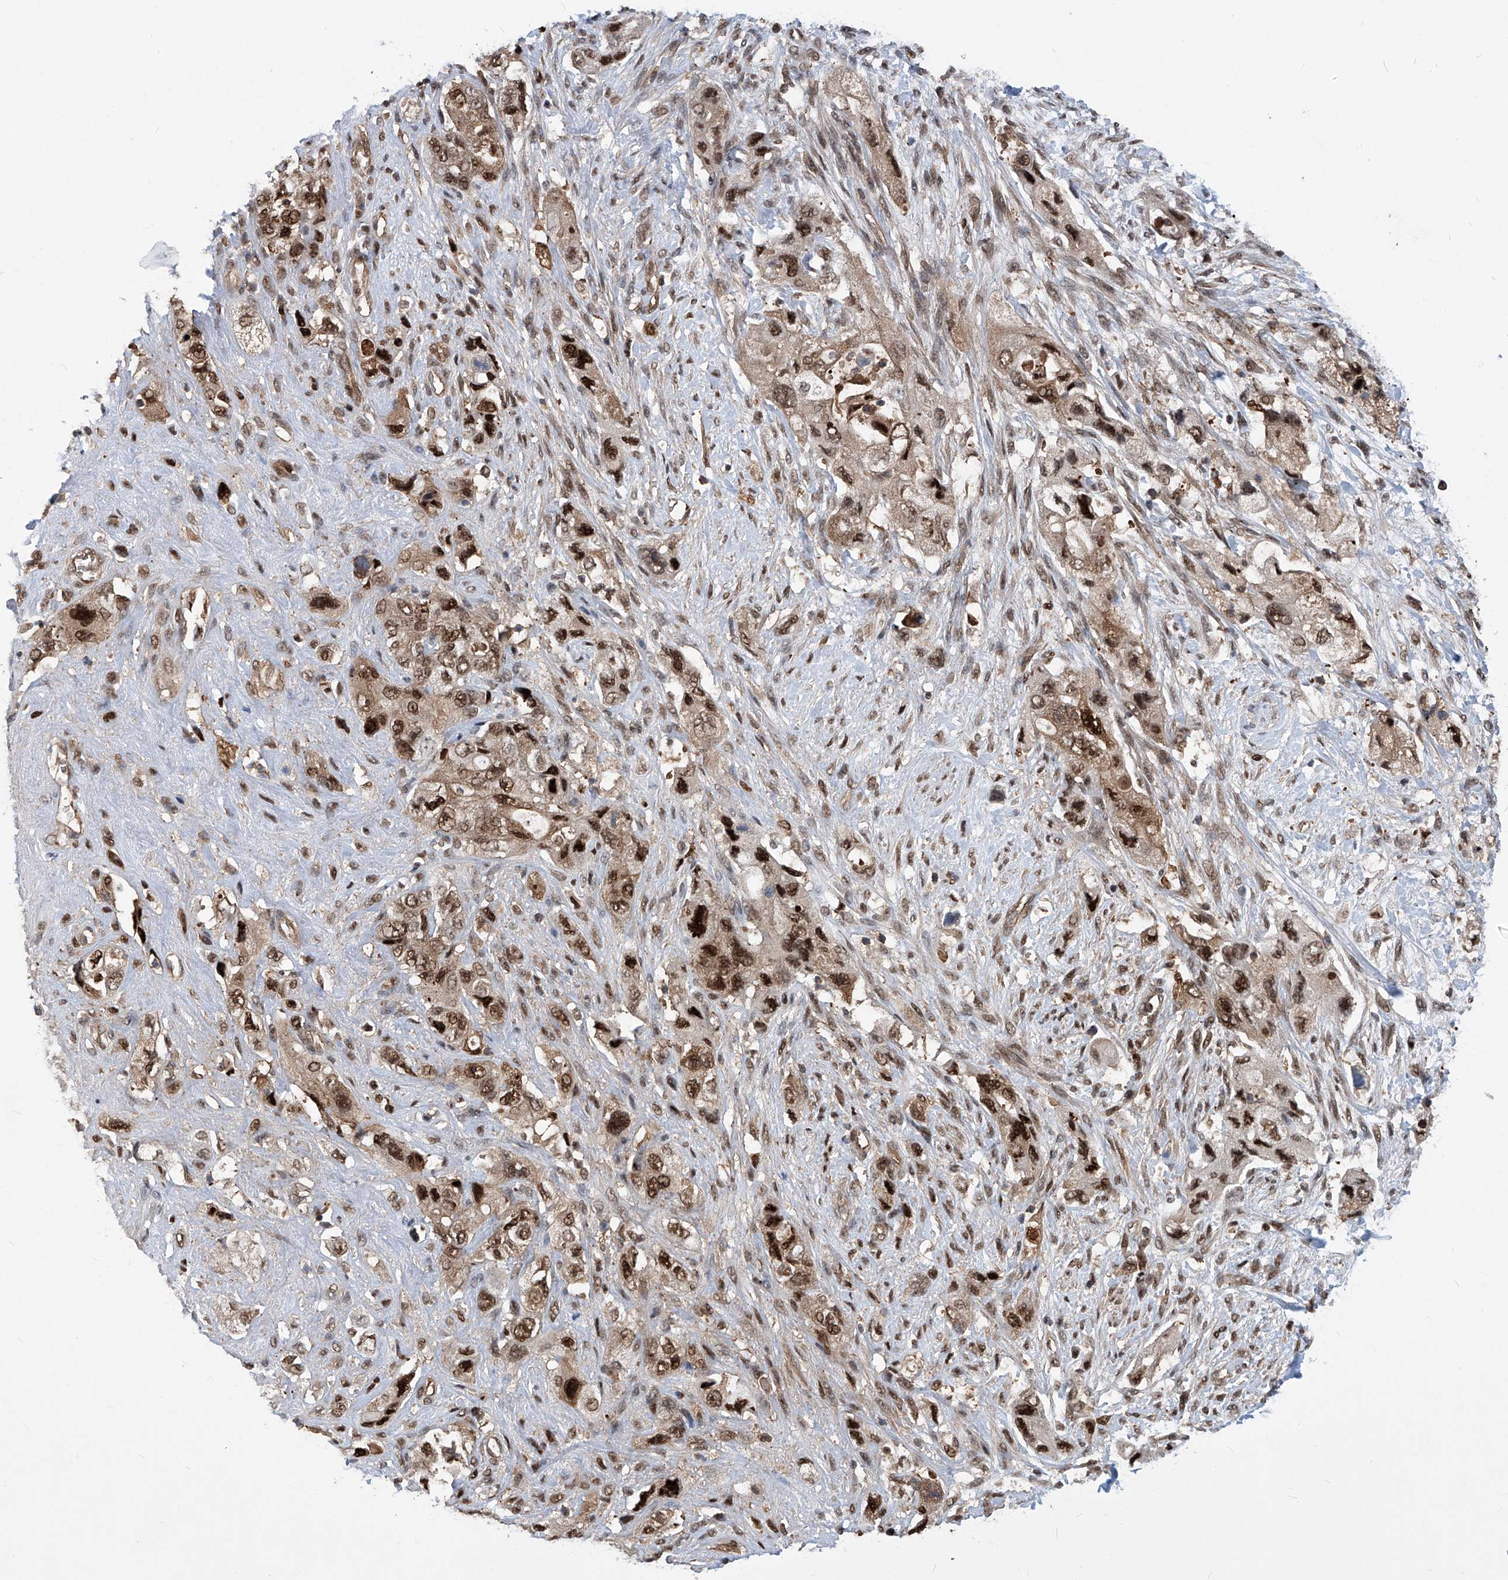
{"staining": {"intensity": "strong", "quantity": ">75%", "location": "nuclear"}, "tissue": "pancreatic cancer", "cell_type": "Tumor cells", "image_type": "cancer", "snomed": [{"axis": "morphology", "description": "Adenocarcinoma, NOS"}, {"axis": "topography", "description": "Pancreas"}], "caption": "Pancreatic adenocarcinoma tissue displays strong nuclear positivity in approximately >75% of tumor cells (DAB (3,3'-diaminobenzidine) IHC, brown staining for protein, blue staining for nuclei).", "gene": "PSMB1", "patient": {"sex": "female", "age": 73}}